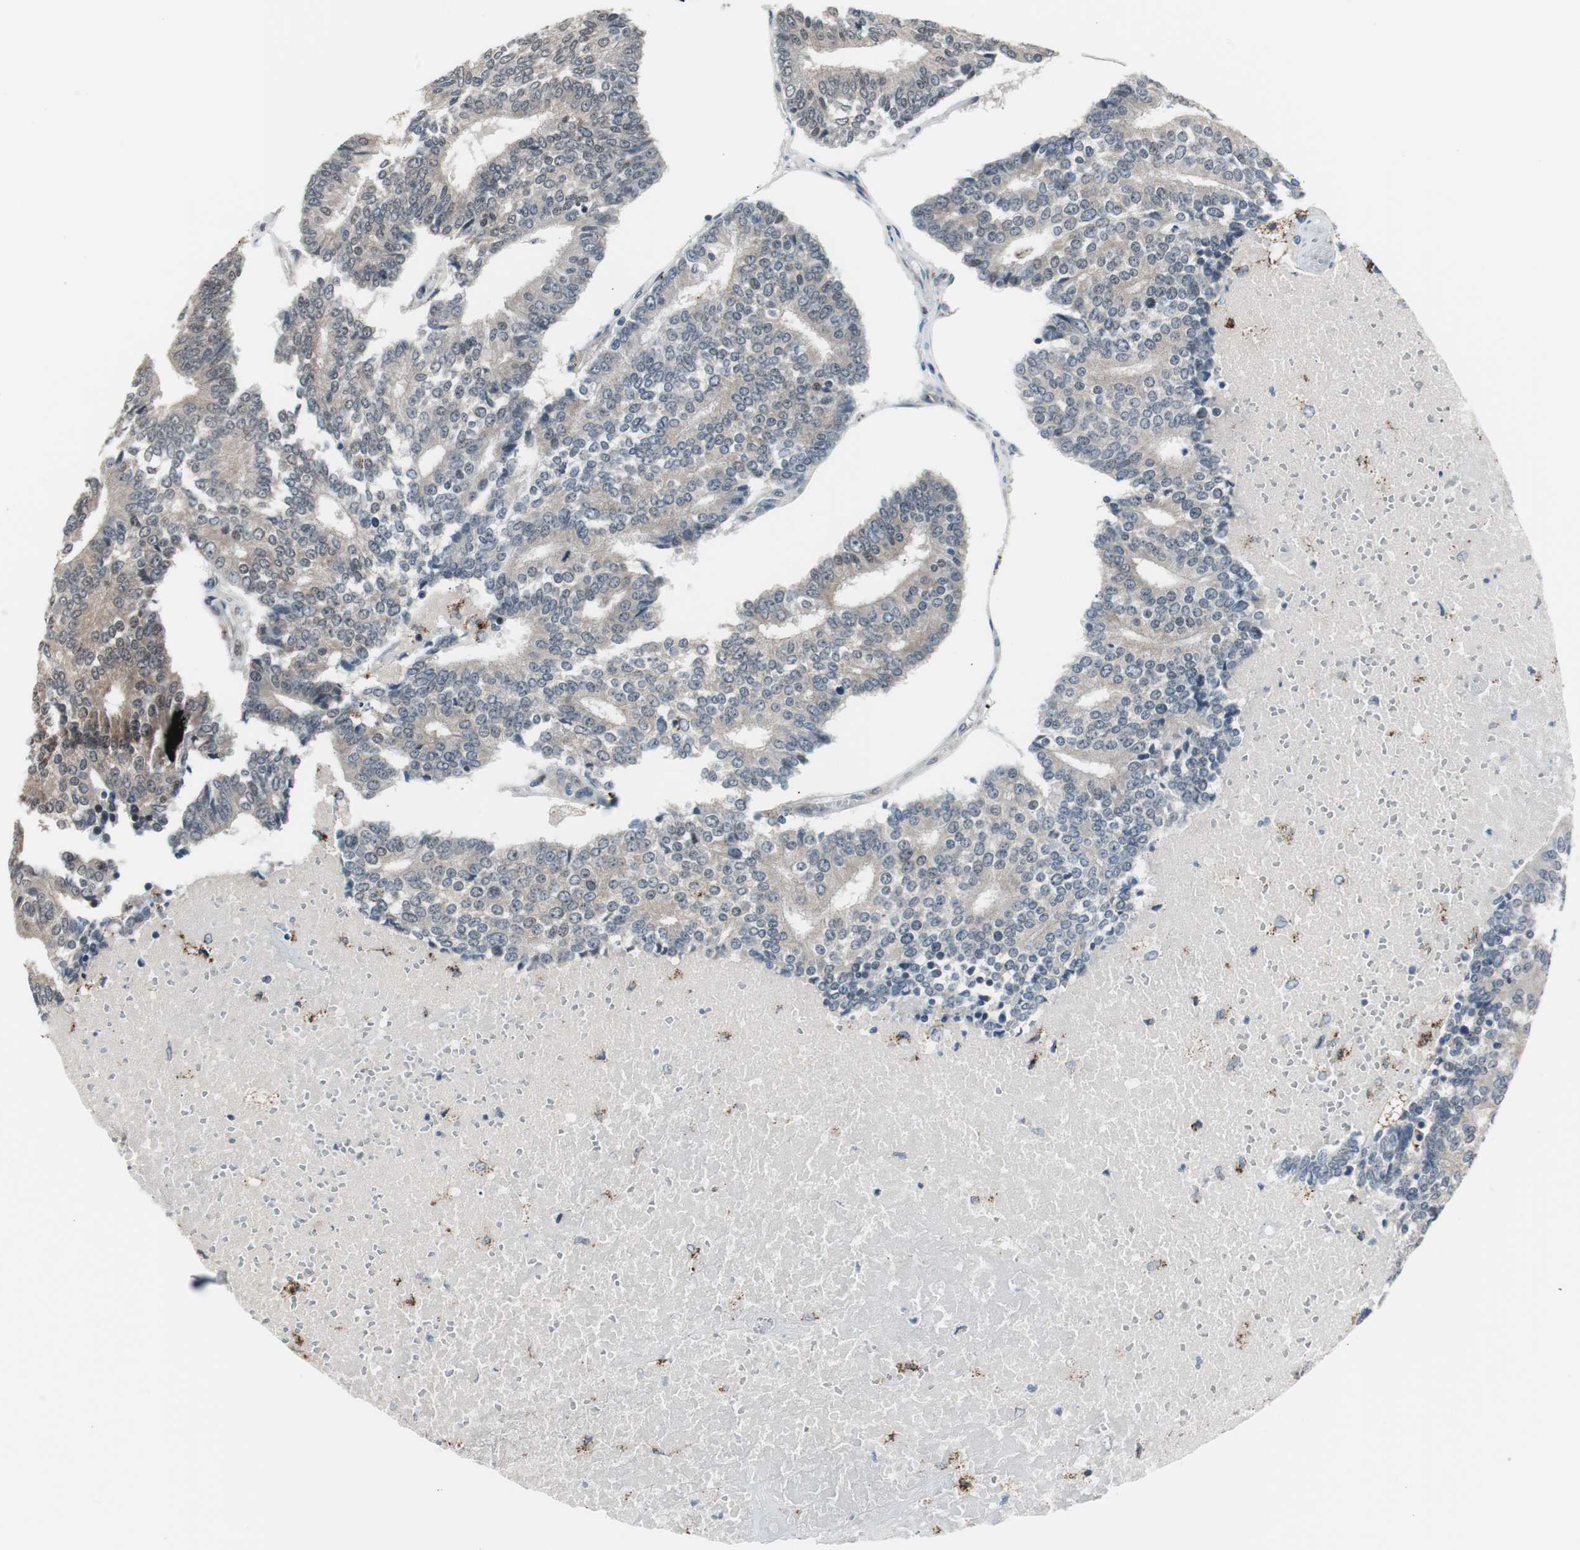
{"staining": {"intensity": "negative", "quantity": "none", "location": "none"}, "tissue": "prostate cancer", "cell_type": "Tumor cells", "image_type": "cancer", "snomed": [{"axis": "morphology", "description": "Adenocarcinoma, High grade"}, {"axis": "topography", "description": "Prostate"}], "caption": "Immunohistochemistry image of neoplastic tissue: human prostate cancer stained with DAB (3,3'-diaminobenzidine) displays no significant protein positivity in tumor cells.", "gene": "BOLA1", "patient": {"sex": "male", "age": 55}}